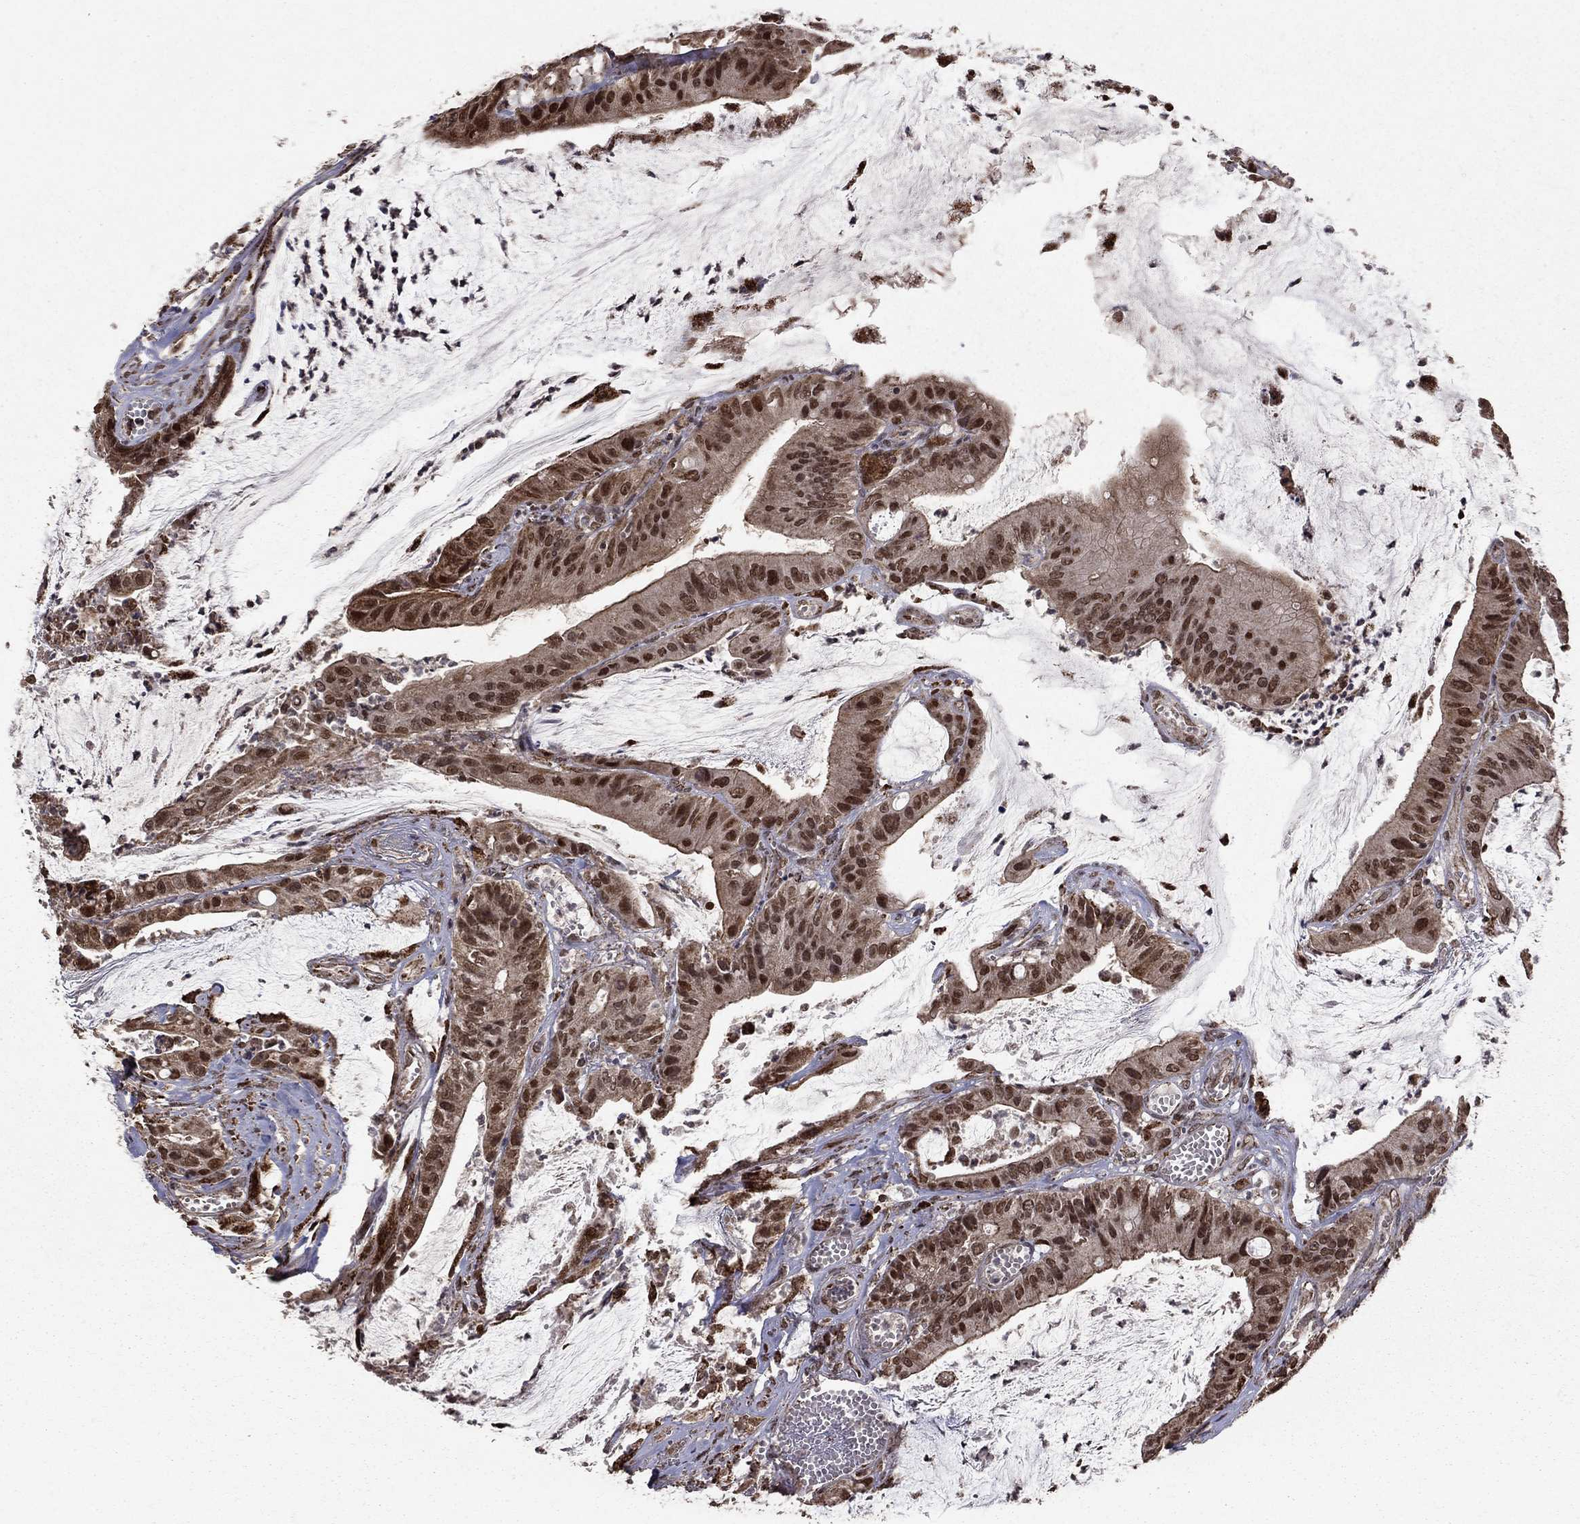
{"staining": {"intensity": "strong", "quantity": "25%-75%", "location": "nuclear"}, "tissue": "colorectal cancer", "cell_type": "Tumor cells", "image_type": "cancer", "snomed": [{"axis": "morphology", "description": "Adenocarcinoma, NOS"}, {"axis": "topography", "description": "Colon"}], "caption": "Strong nuclear expression is appreciated in about 25%-75% of tumor cells in colorectal cancer.", "gene": "ACOT13", "patient": {"sex": "female", "age": 69}}